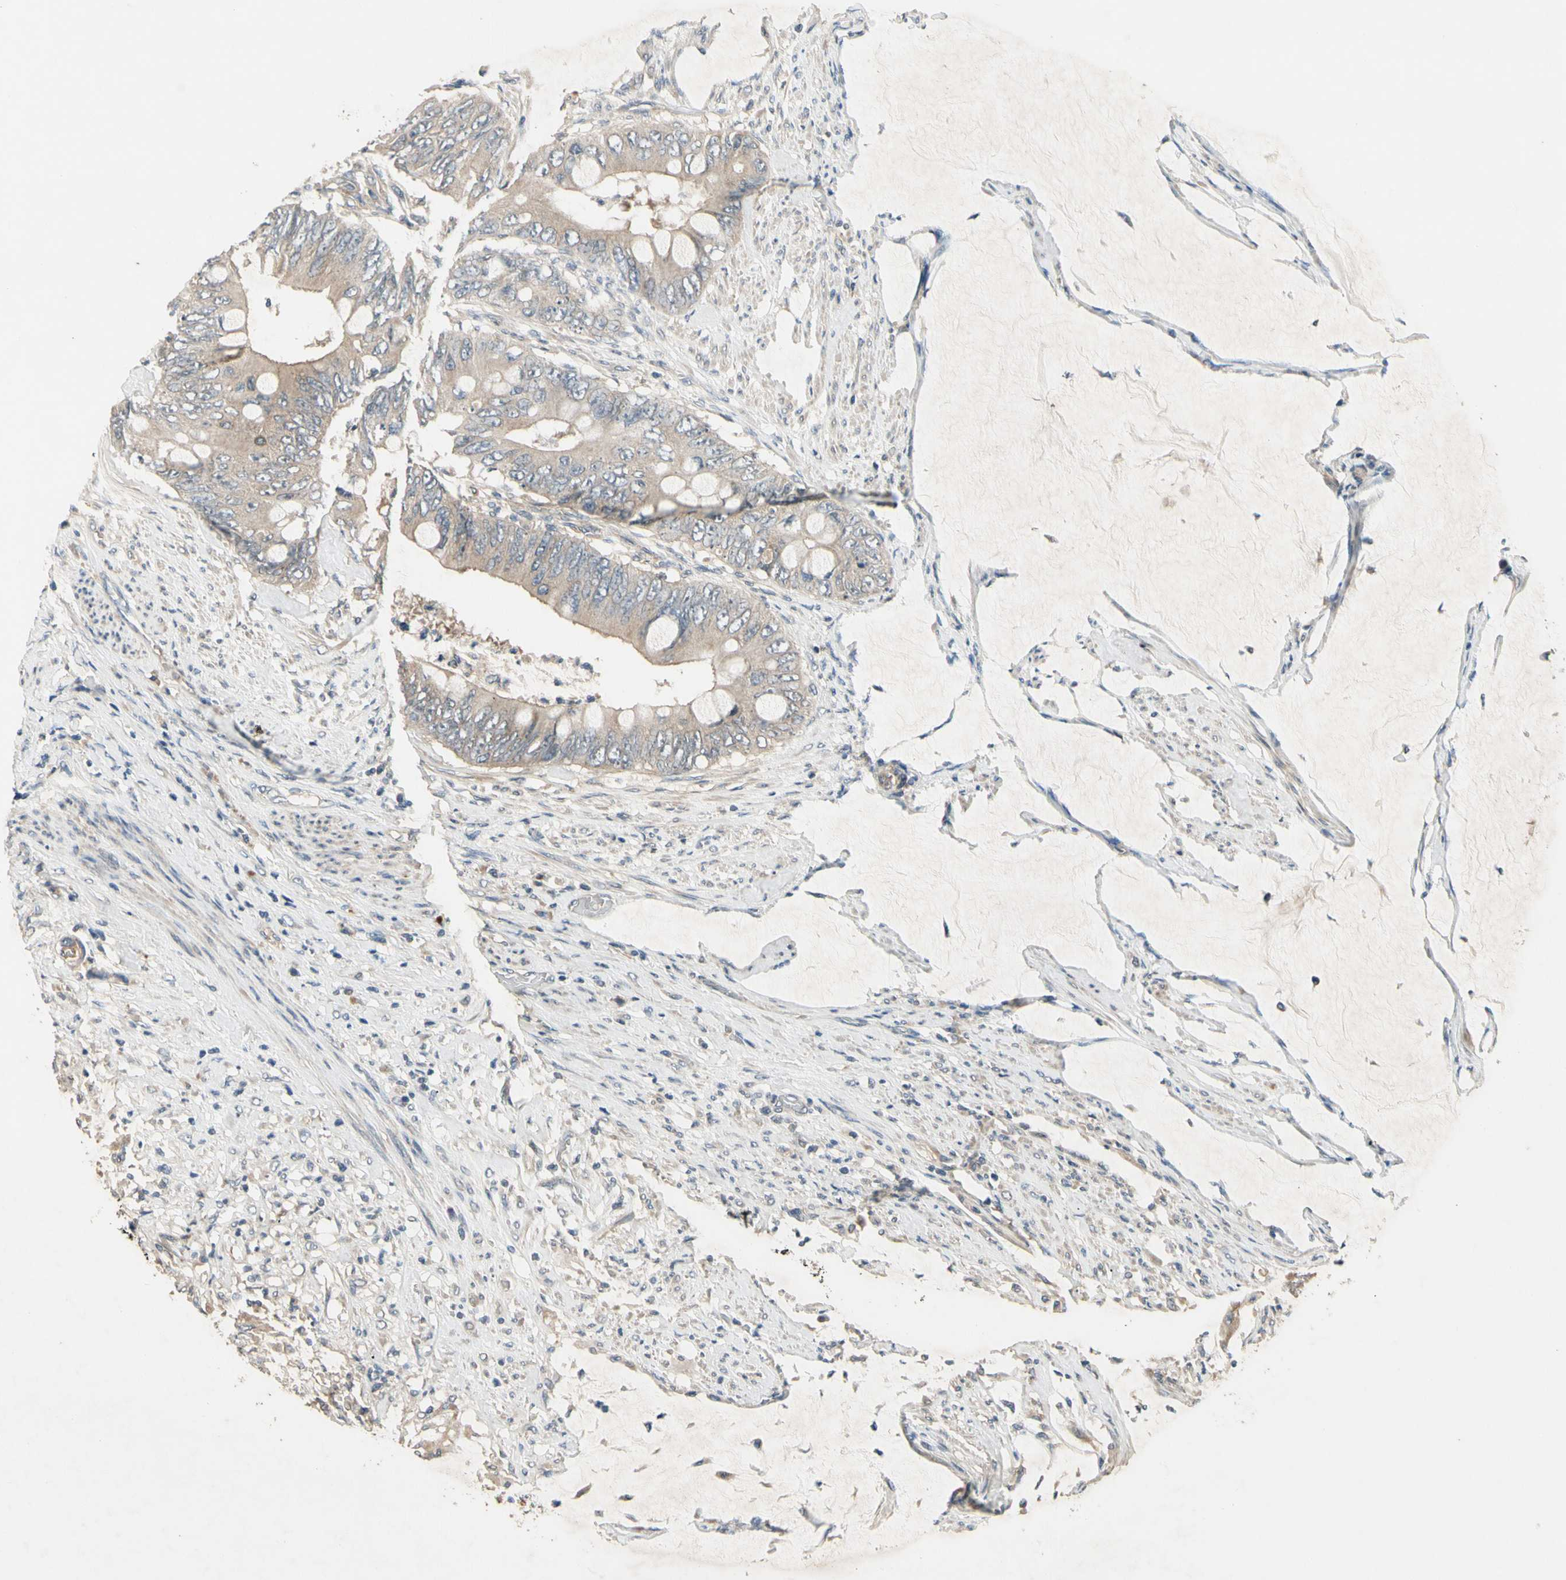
{"staining": {"intensity": "weak", "quantity": "25%-75%", "location": "cytoplasmic/membranous"}, "tissue": "colorectal cancer", "cell_type": "Tumor cells", "image_type": "cancer", "snomed": [{"axis": "morphology", "description": "Adenocarcinoma, NOS"}, {"axis": "topography", "description": "Rectum"}], "caption": "DAB (3,3'-diaminobenzidine) immunohistochemical staining of colorectal cancer (adenocarcinoma) shows weak cytoplasmic/membranous protein positivity in about 25%-75% of tumor cells.", "gene": "ALKBH3", "patient": {"sex": "female", "age": 77}}